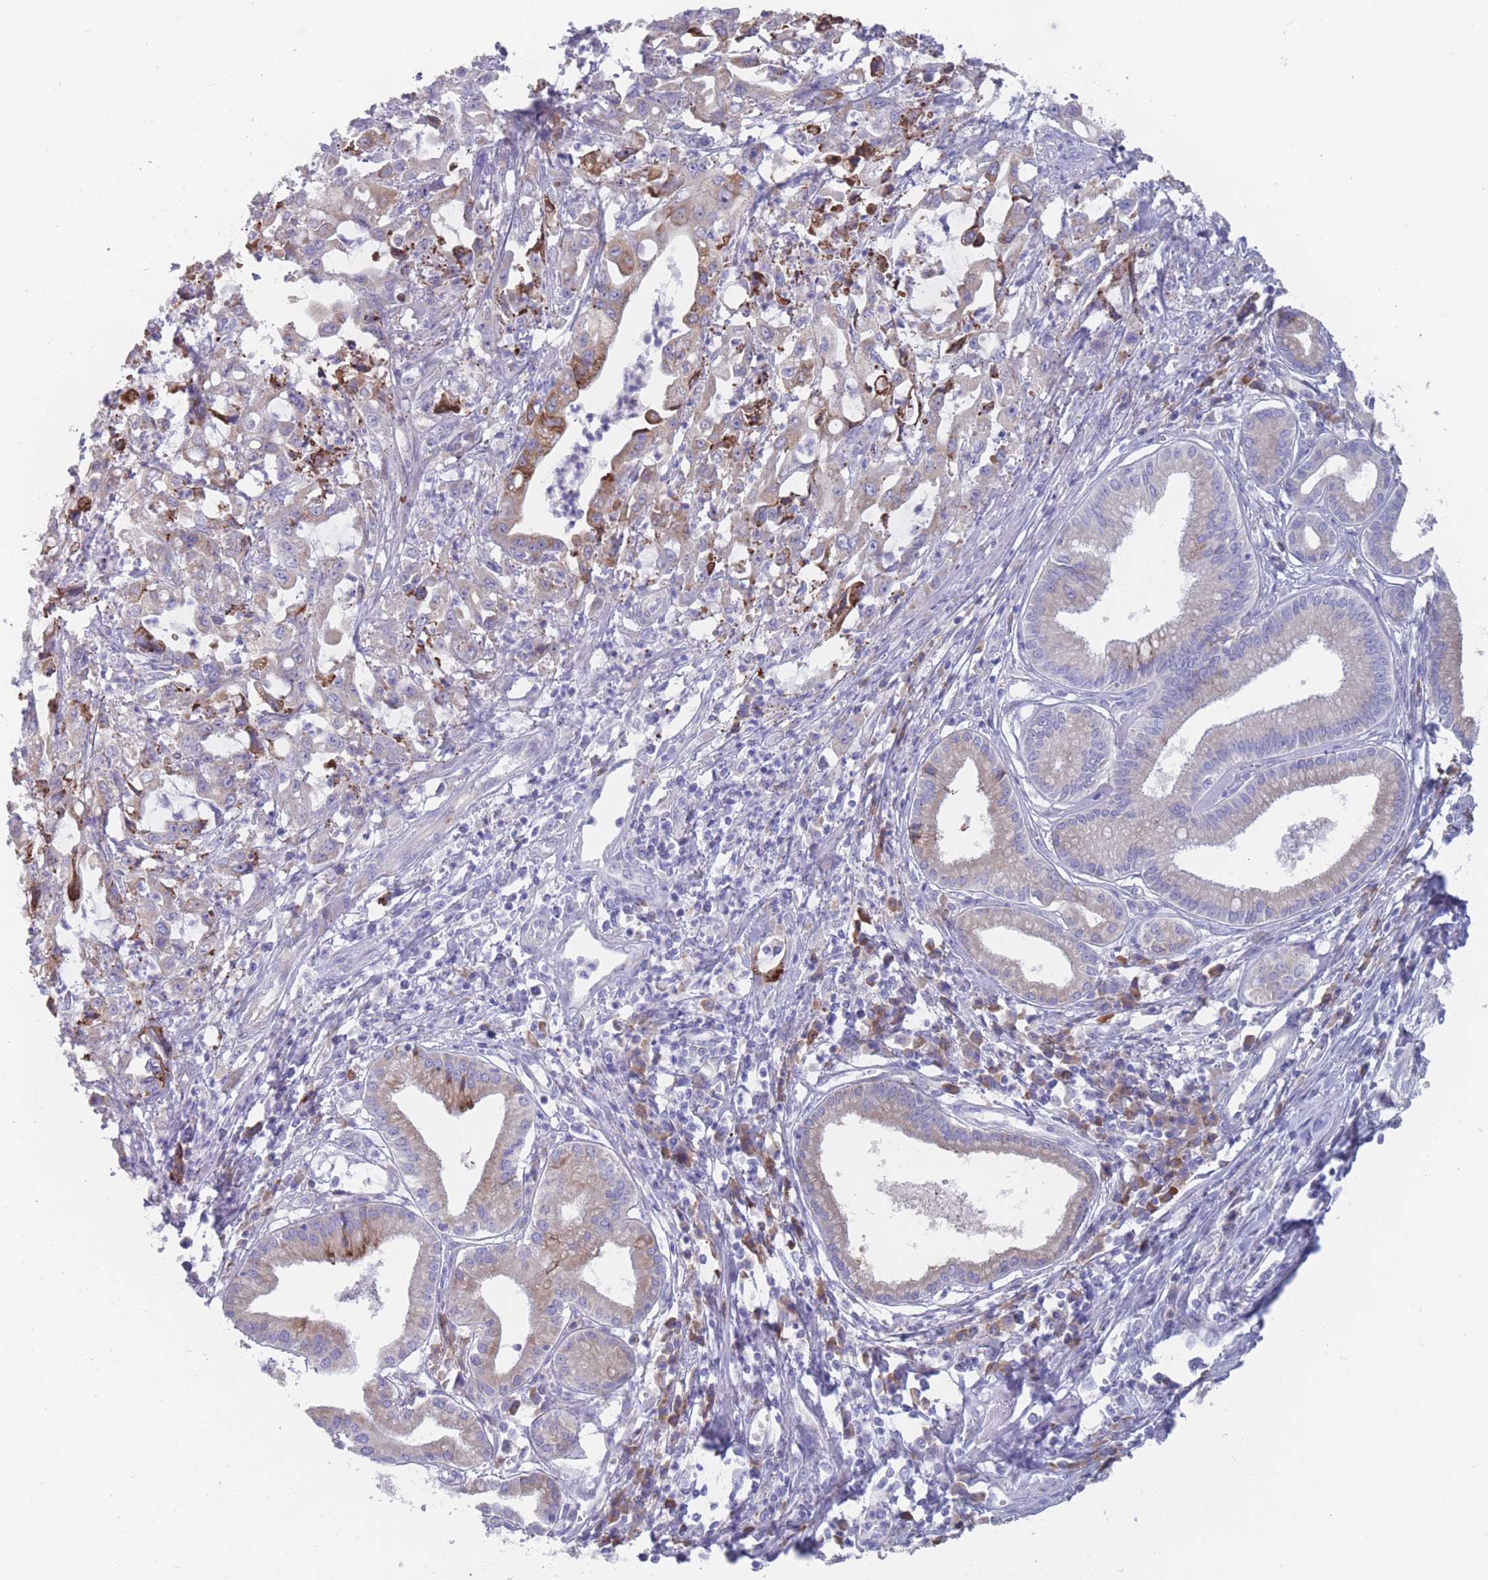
{"staining": {"intensity": "moderate", "quantity": "<25%", "location": "cytoplasmic/membranous"}, "tissue": "pancreatic cancer", "cell_type": "Tumor cells", "image_type": "cancer", "snomed": [{"axis": "morphology", "description": "Adenocarcinoma, NOS"}, {"axis": "topography", "description": "Pancreas"}], "caption": "An image of human pancreatic cancer (adenocarcinoma) stained for a protein demonstrates moderate cytoplasmic/membranous brown staining in tumor cells. The staining was performed using DAB (3,3'-diaminobenzidine) to visualize the protein expression in brown, while the nuclei were stained in blue with hematoxylin (Magnification: 20x).", "gene": "ST8SIA5", "patient": {"sex": "female", "age": 61}}